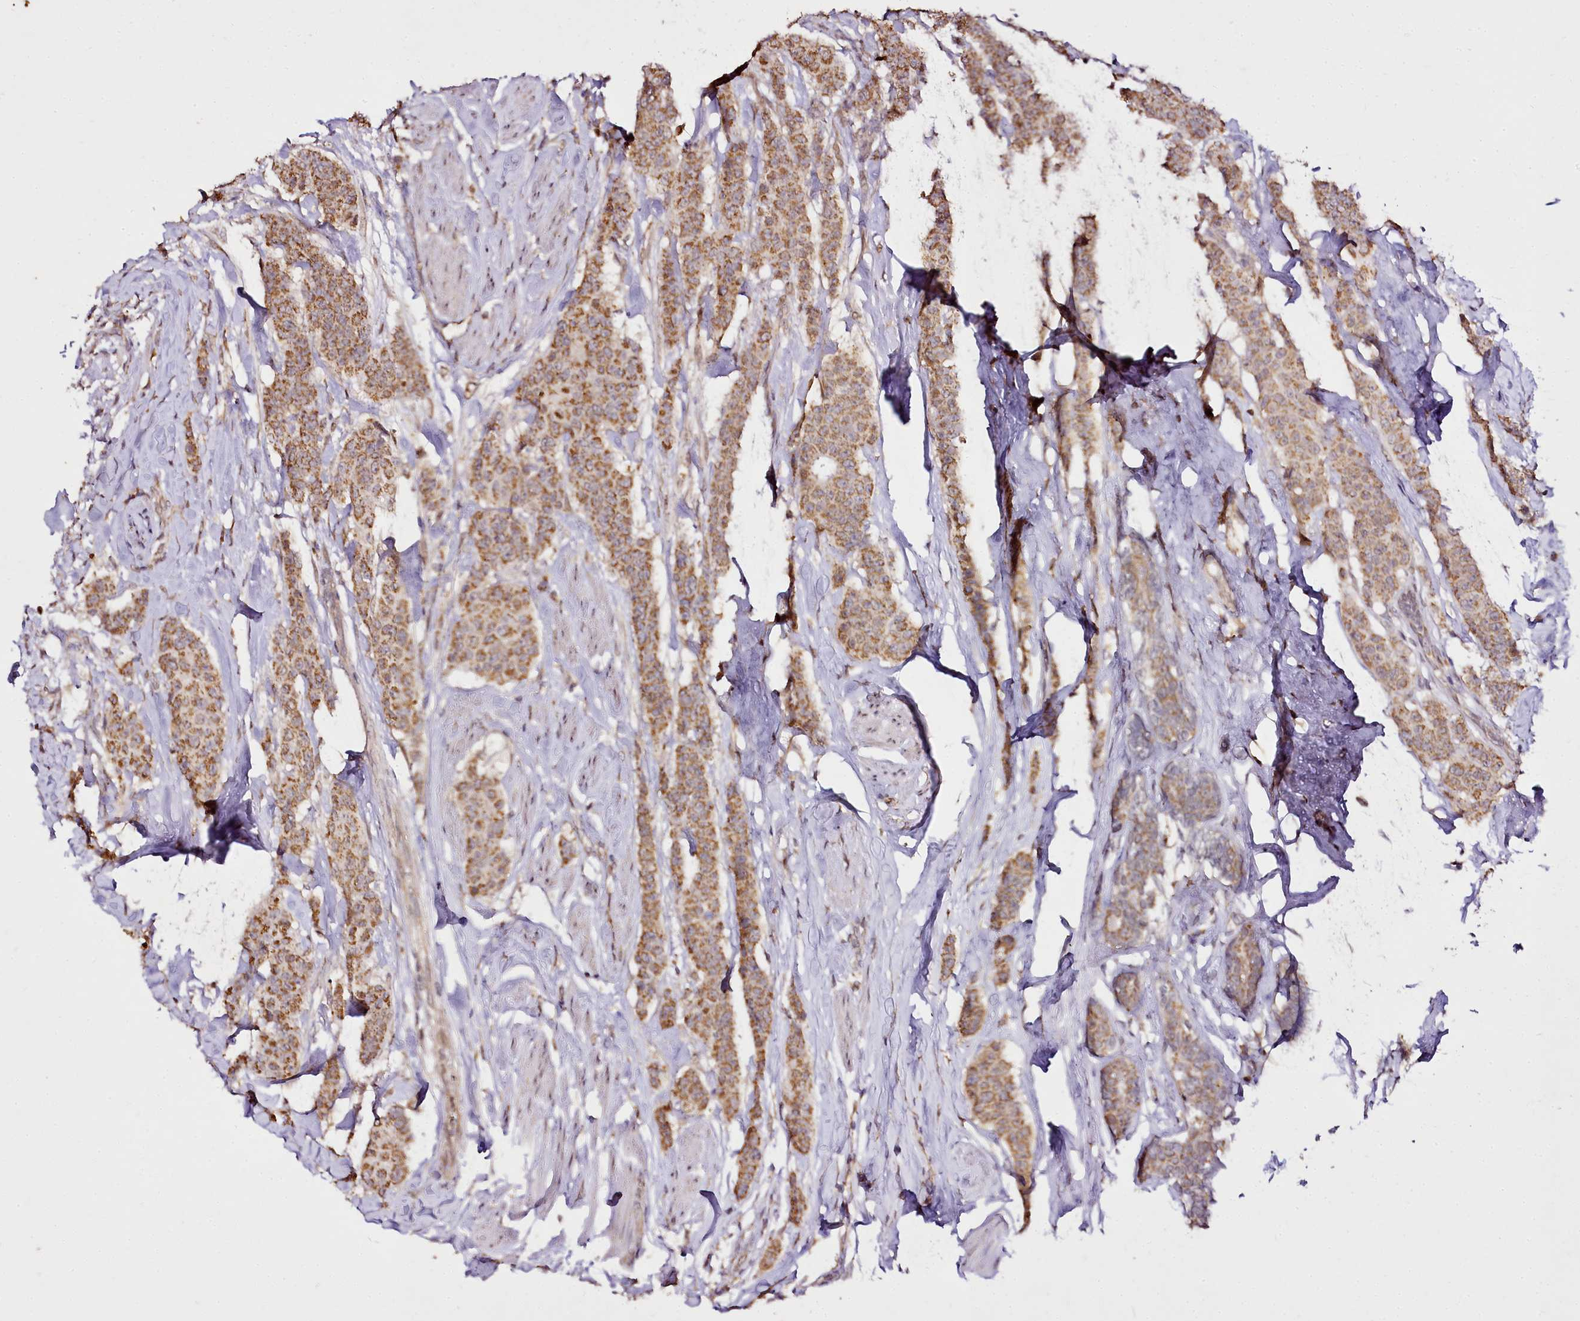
{"staining": {"intensity": "moderate", "quantity": ">75%", "location": "cytoplasmic/membranous"}, "tissue": "breast cancer", "cell_type": "Tumor cells", "image_type": "cancer", "snomed": [{"axis": "morphology", "description": "Duct carcinoma"}, {"axis": "topography", "description": "Breast"}], "caption": "Infiltrating ductal carcinoma (breast) stained with immunohistochemistry (IHC) reveals moderate cytoplasmic/membranous expression in approximately >75% of tumor cells.", "gene": "EDIL3", "patient": {"sex": "female", "age": 40}}